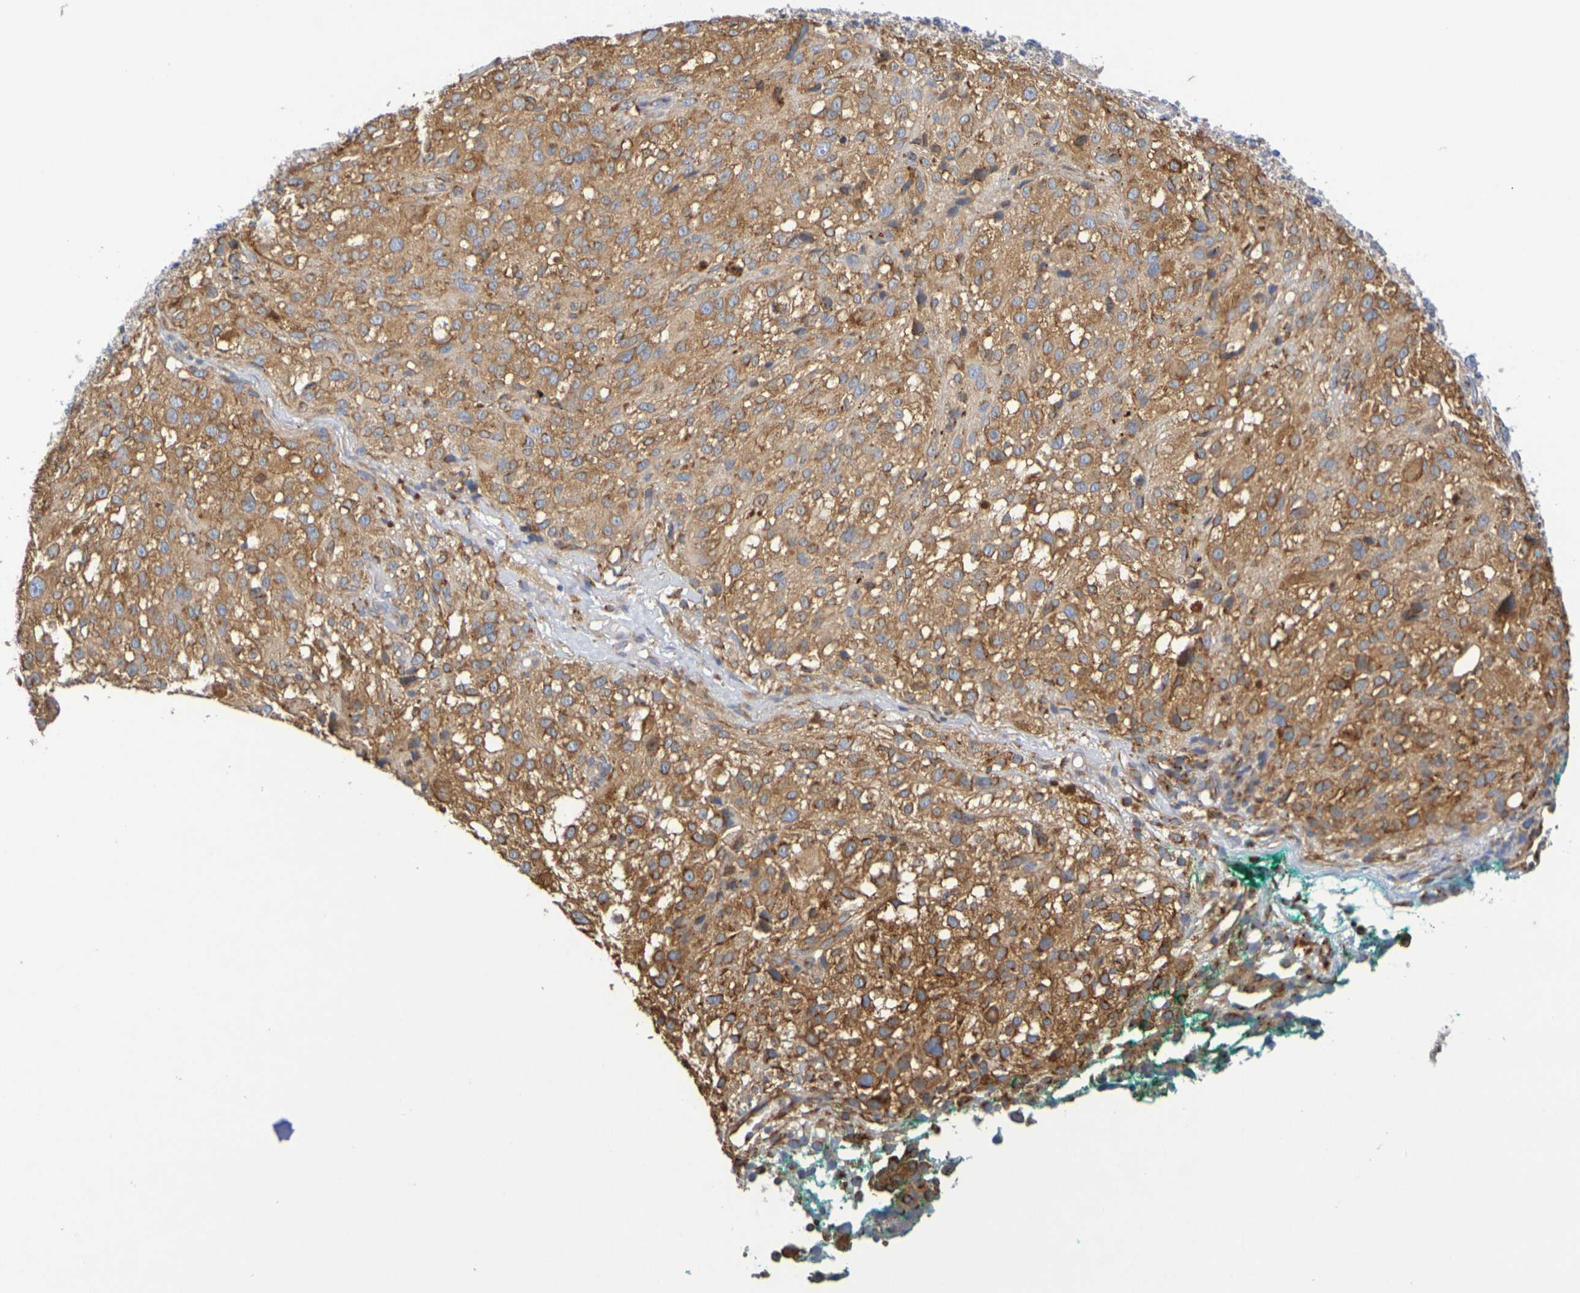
{"staining": {"intensity": "moderate", "quantity": ">75%", "location": "cytoplasmic/membranous"}, "tissue": "melanoma", "cell_type": "Tumor cells", "image_type": "cancer", "snomed": [{"axis": "morphology", "description": "Necrosis, NOS"}, {"axis": "morphology", "description": "Malignant melanoma, NOS"}, {"axis": "topography", "description": "Skin"}], "caption": "A high-resolution image shows immunohistochemistry (IHC) staining of melanoma, which exhibits moderate cytoplasmic/membranous expression in approximately >75% of tumor cells.", "gene": "DCP2", "patient": {"sex": "female", "age": 87}}